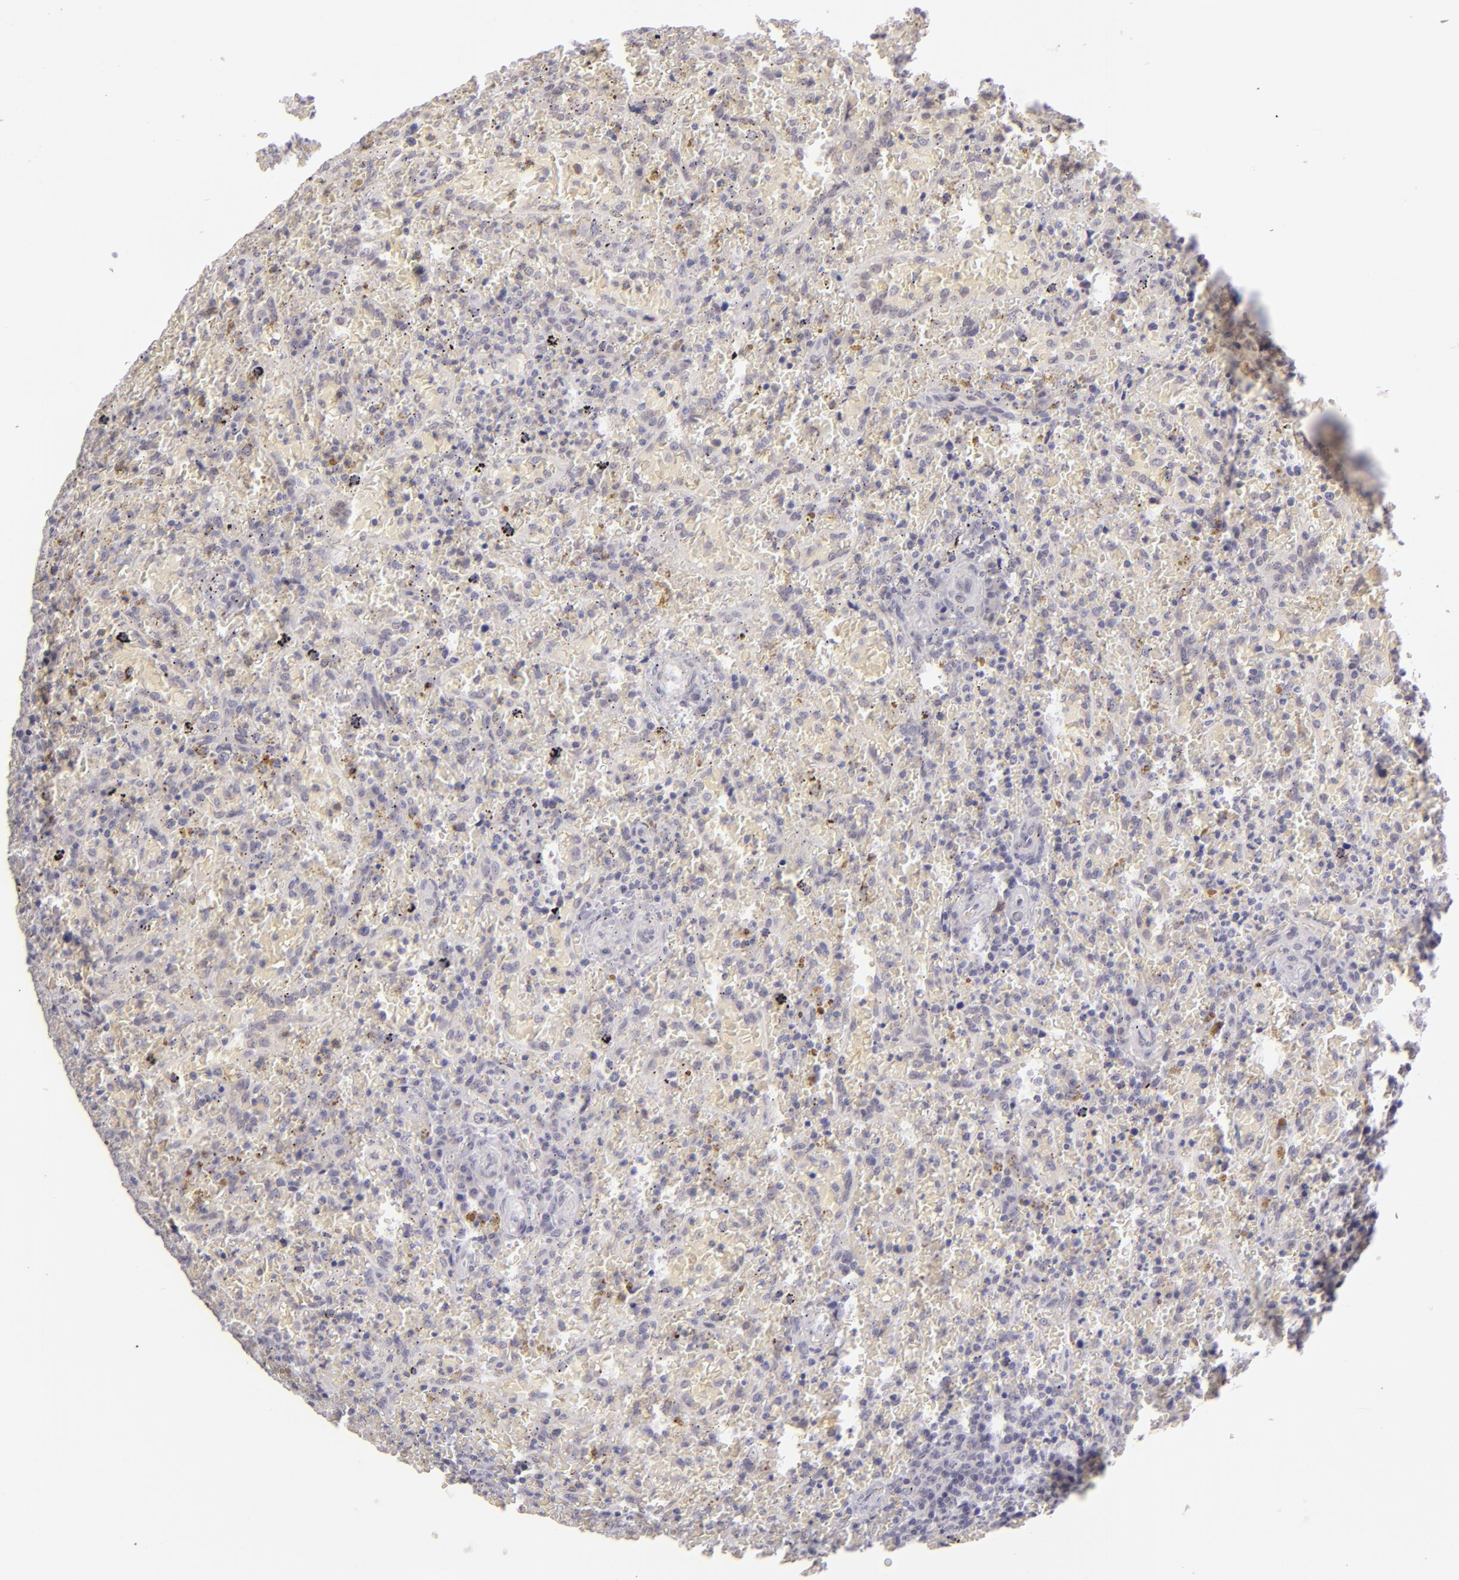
{"staining": {"intensity": "negative", "quantity": "none", "location": "none"}, "tissue": "lymphoma", "cell_type": "Tumor cells", "image_type": "cancer", "snomed": [{"axis": "morphology", "description": "Malignant lymphoma, non-Hodgkin's type, High grade"}, {"axis": "topography", "description": "Spleen"}, {"axis": "topography", "description": "Lymph node"}], "caption": "Tumor cells are negative for brown protein staining in high-grade malignant lymphoma, non-Hodgkin's type.", "gene": "ZNF205", "patient": {"sex": "female", "age": 70}}